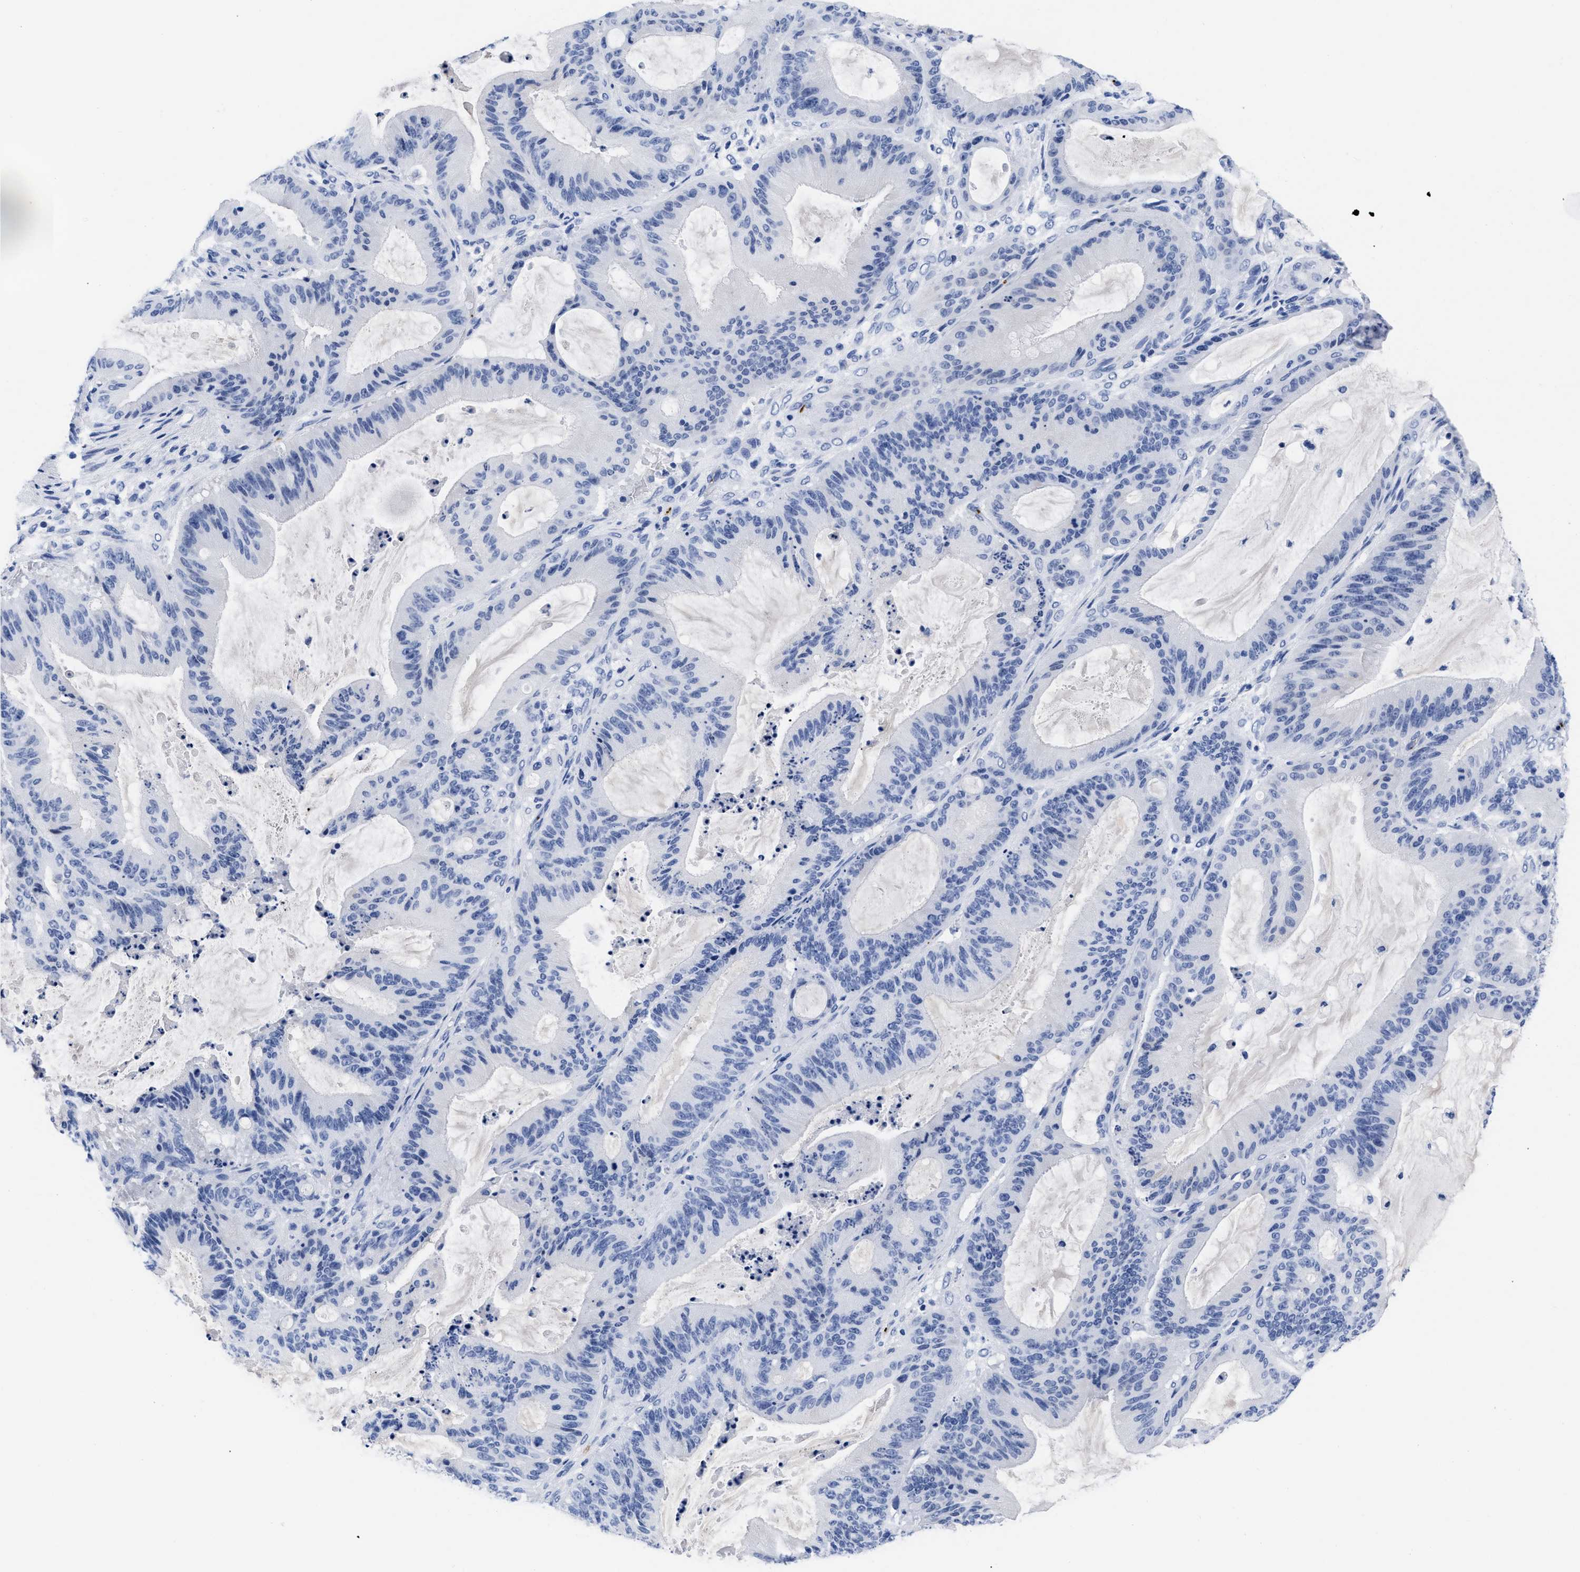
{"staining": {"intensity": "negative", "quantity": "none", "location": "none"}, "tissue": "liver cancer", "cell_type": "Tumor cells", "image_type": "cancer", "snomed": [{"axis": "morphology", "description": "Normal tissue, NOS"}, {"axis": "morphology", "description": "Cholangiocarcinoma"}, {"axis": "topography", "description": "Liver"}, {"axis": "topography", "description": "Peripheral nerve tissue"}], "caption": "Immunohistochemistry (IHC) histopathology image of human liver cancer (cholangiocarcinoma) stained for a protein (brown), which reveals no expression in tumor cells. (DAB (3,3'-diaminobenzidine) immunohistochemistry, high magnification).", "gene": "TREML1", "patient": {"sex": "female", "age": 73}}